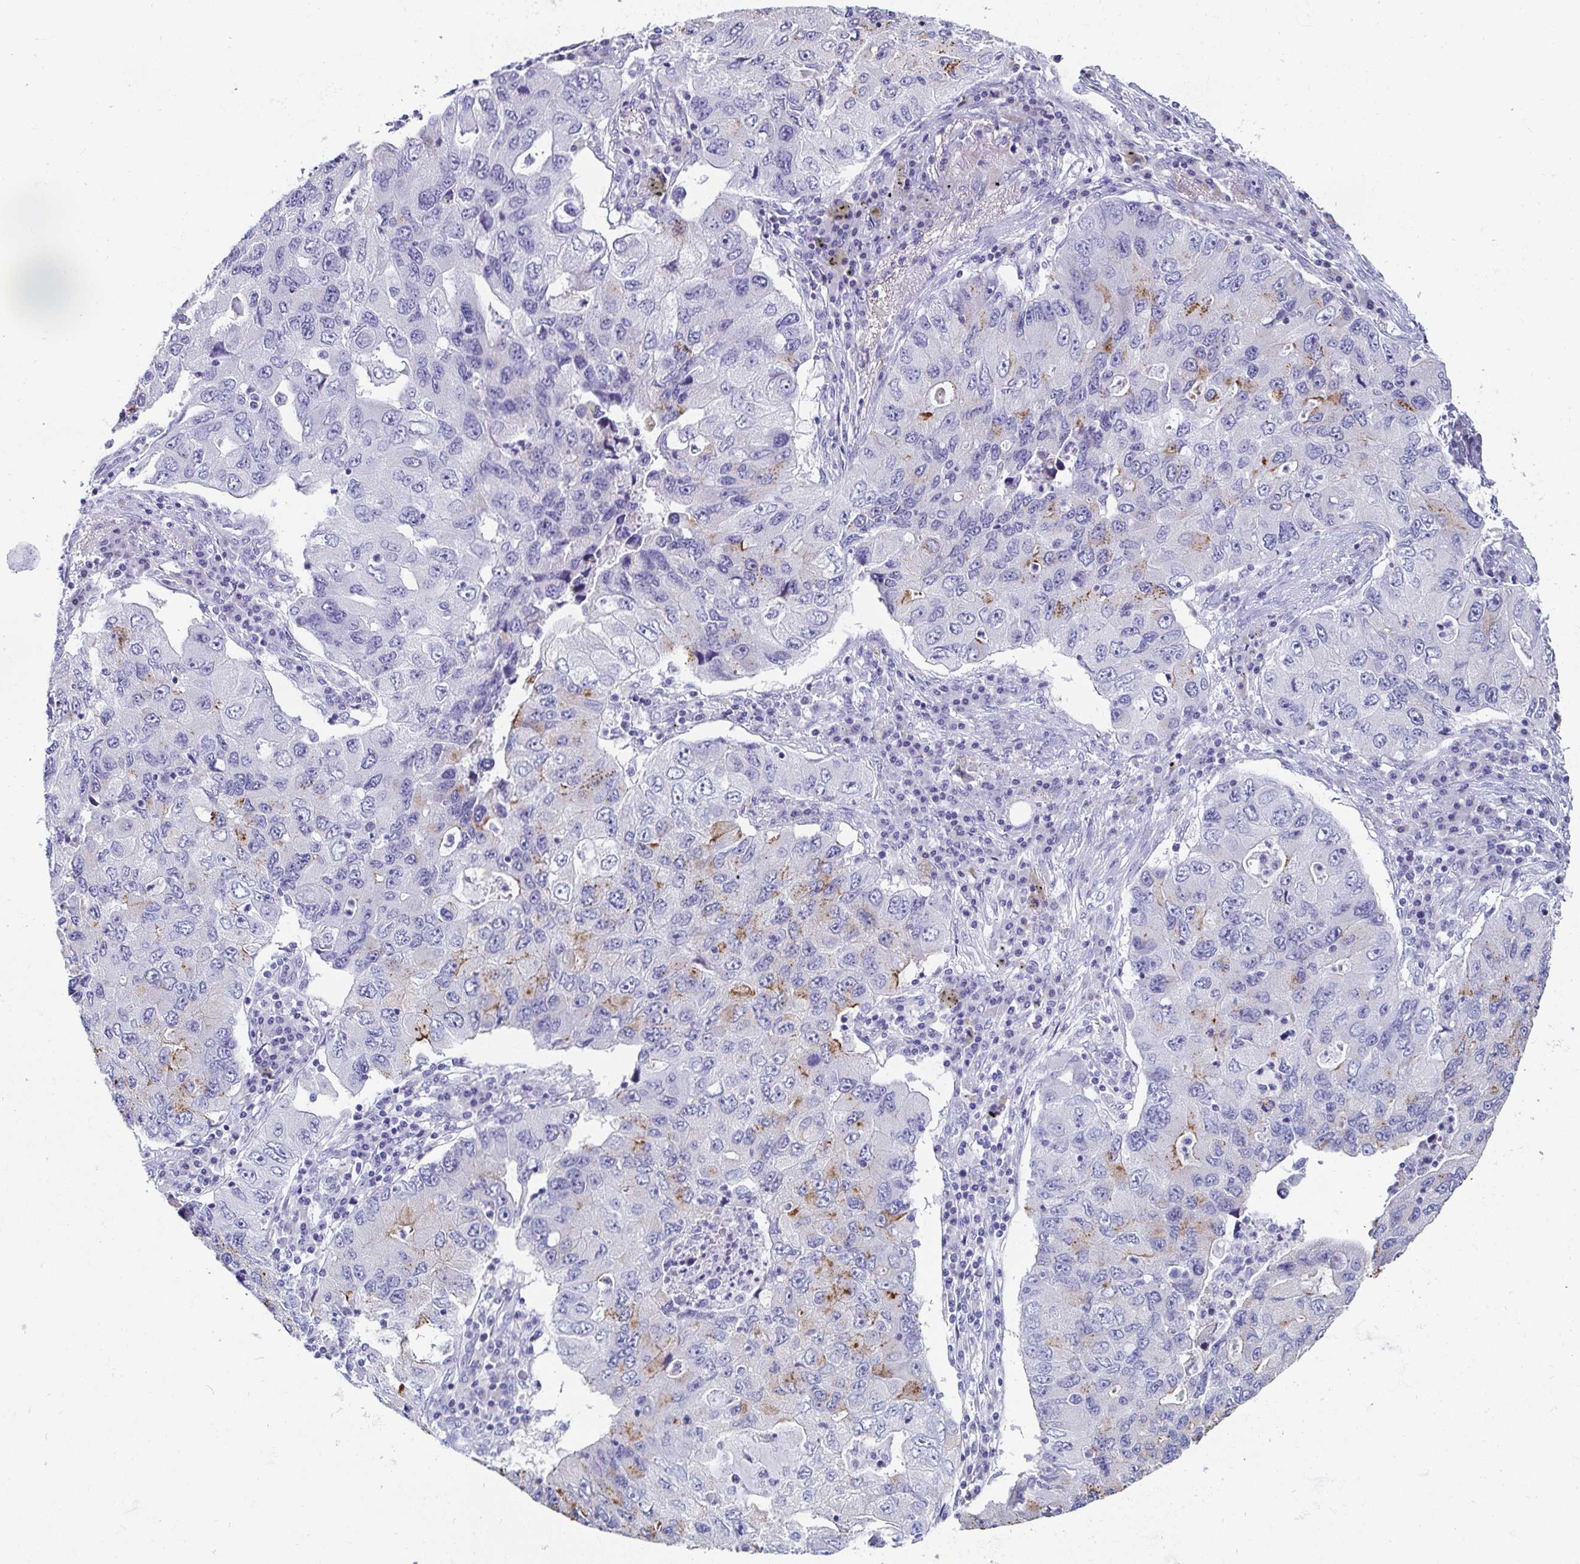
{"staining": {"intensity": "weak", "quantity": "<25%", "location": "cytoplasmic/membranous"}, "tissue": "lung cancer", "cell_type": "Tumor cells", "image_type": "cancer", "snomed": [{"axis": "morphology", "description": "Adenocarcinoma, NOS"}, {"axis": "morphology", "description": "Adenocarcinoma, metastatic, NOS"}, {"axis": "topography", "description": "Lymph node"}, {"axis": "topography", "description": "Lung"}], "caption": "Tumor cells are negative for brown protein staining in lung metastatic adenocarcinoma.", "gene": "C4orf17", "patient": {"sex": "female", "age": 54}}